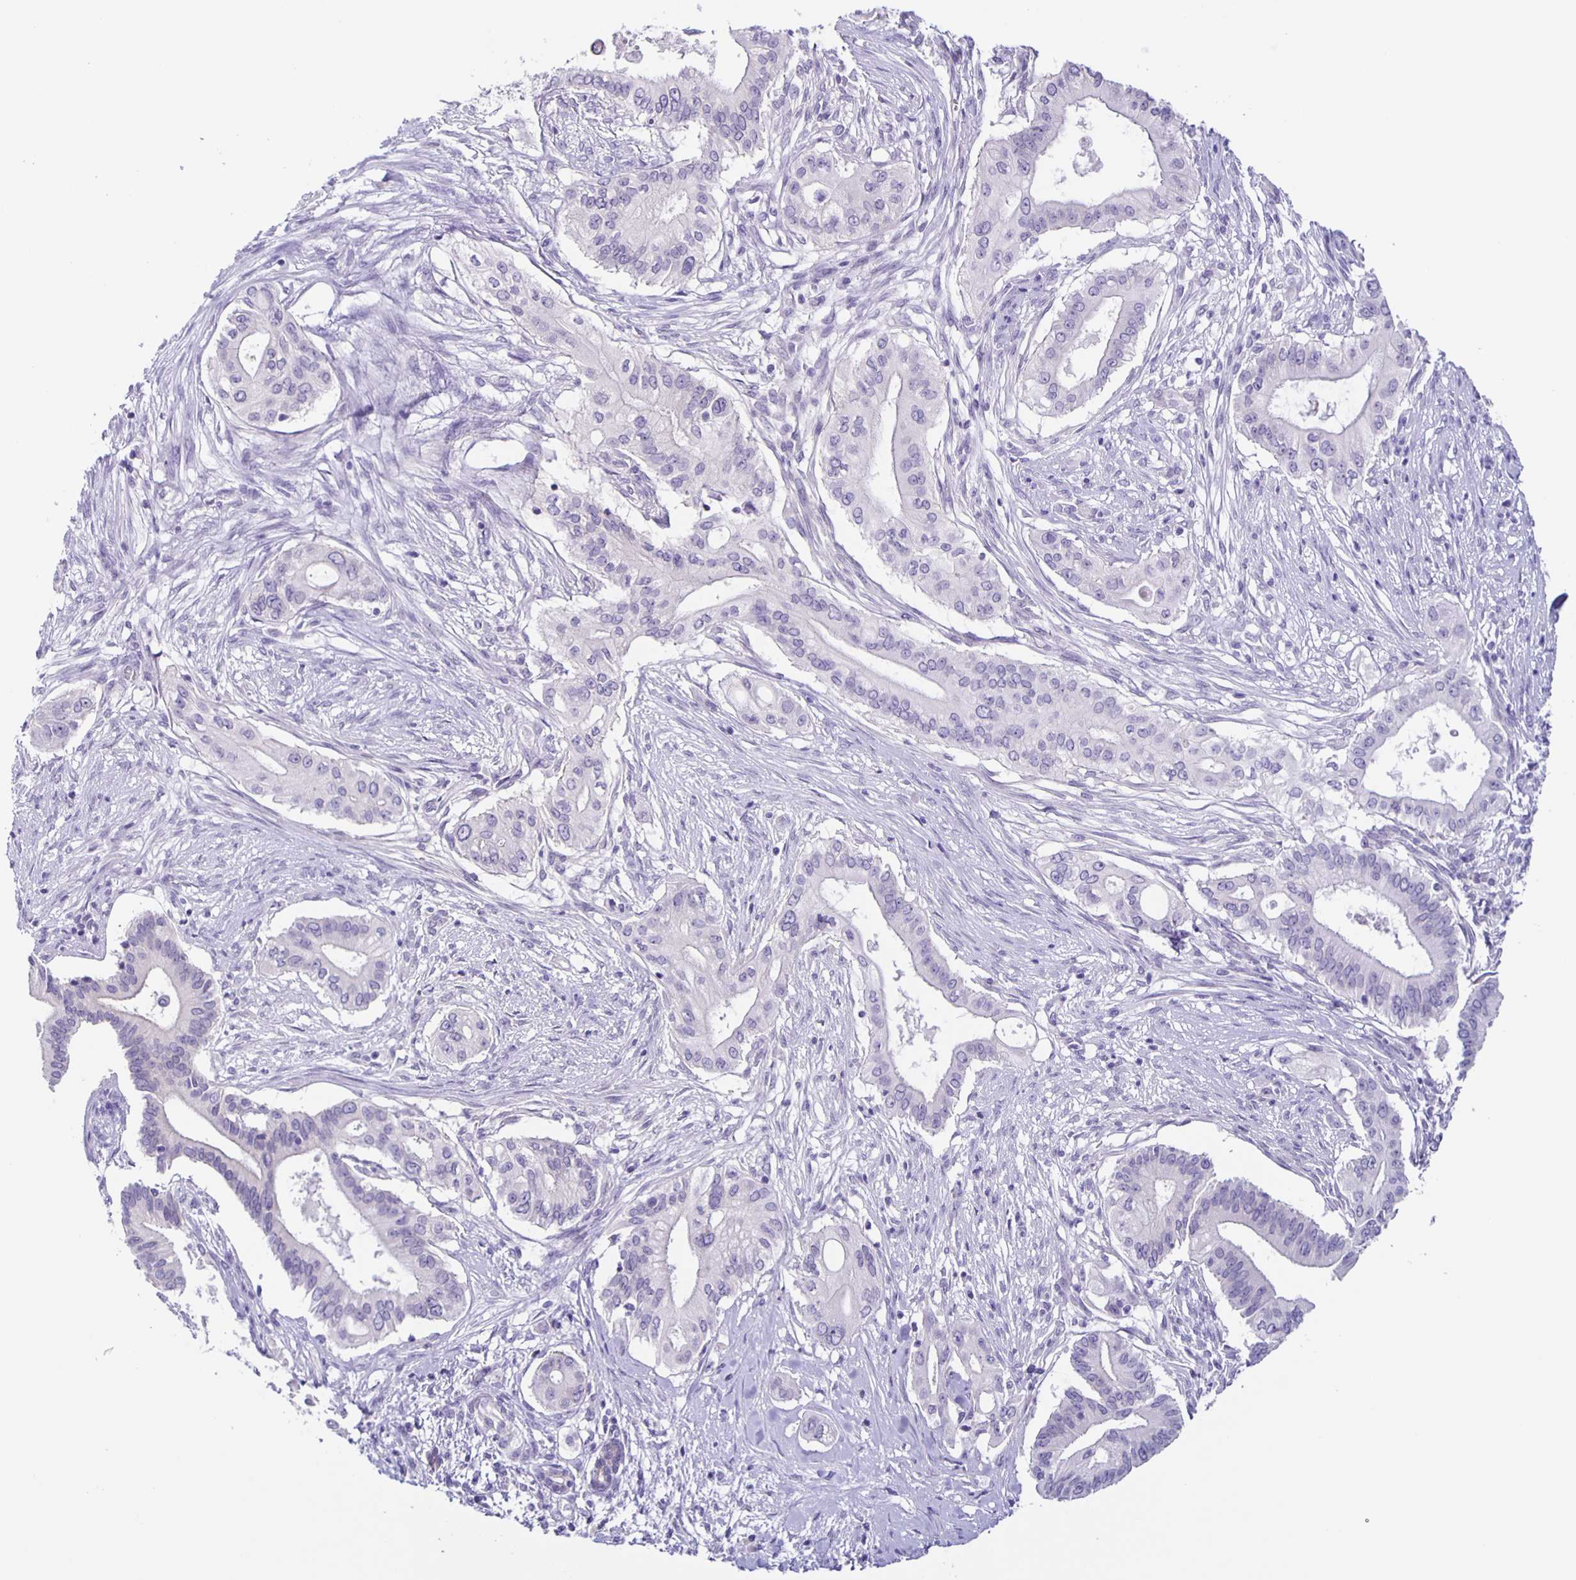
{"staining": {"intensity": "negative", "quantity": "none", "location": "none"}, "tissue": "pancreatic cancer", "cell_type": "Tumor cells", "image_type": "cancer", "snomed": [{"axis": "morphology", "description": "Adenocarcinoma, NOS"}, {"axis": "topography", "description": "Pancreas"}], "caption": "Tumor cells show no significant protein staining in pancreatic cancer (adenocarcinoma).", "gene": "SLC12A3", "patient": {"sex": "female", "age": 68}}